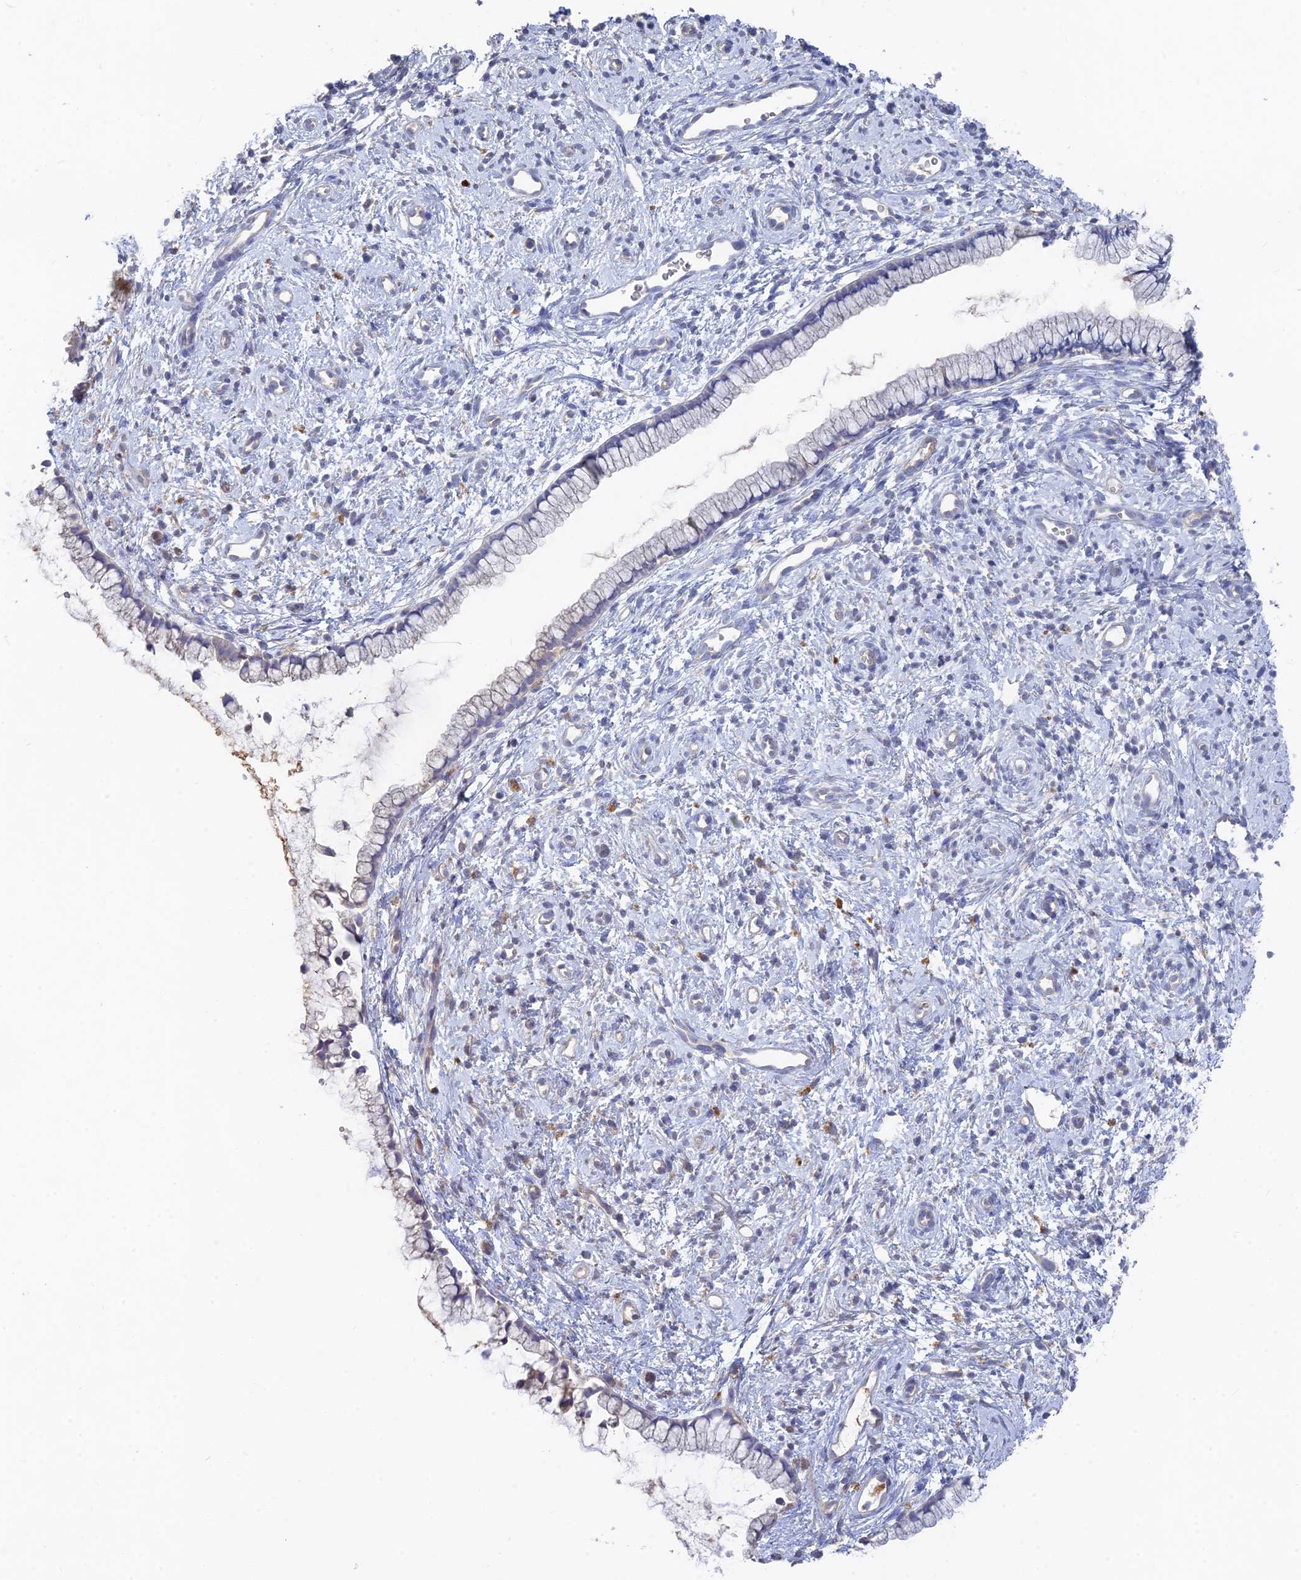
{"staining": {"intensity": "weak", "quantity": "<25%", "location": "cytoplasmic/membranous"}, "tissue": "cervix", "cell_type": "Glandular cells", "image_type": "normal", "snomed": [{"axis": "morphology", "description": "Normal tissue, NOS"}, {"axis": "topography", "description": "Cervix"}], "caption": "Immunohistochemical staining of unremarkable cervix reveals no significant positivity in glandular cells.", "gene": "ARRDC1", "patient": {"sex": "female", "age": 57}}